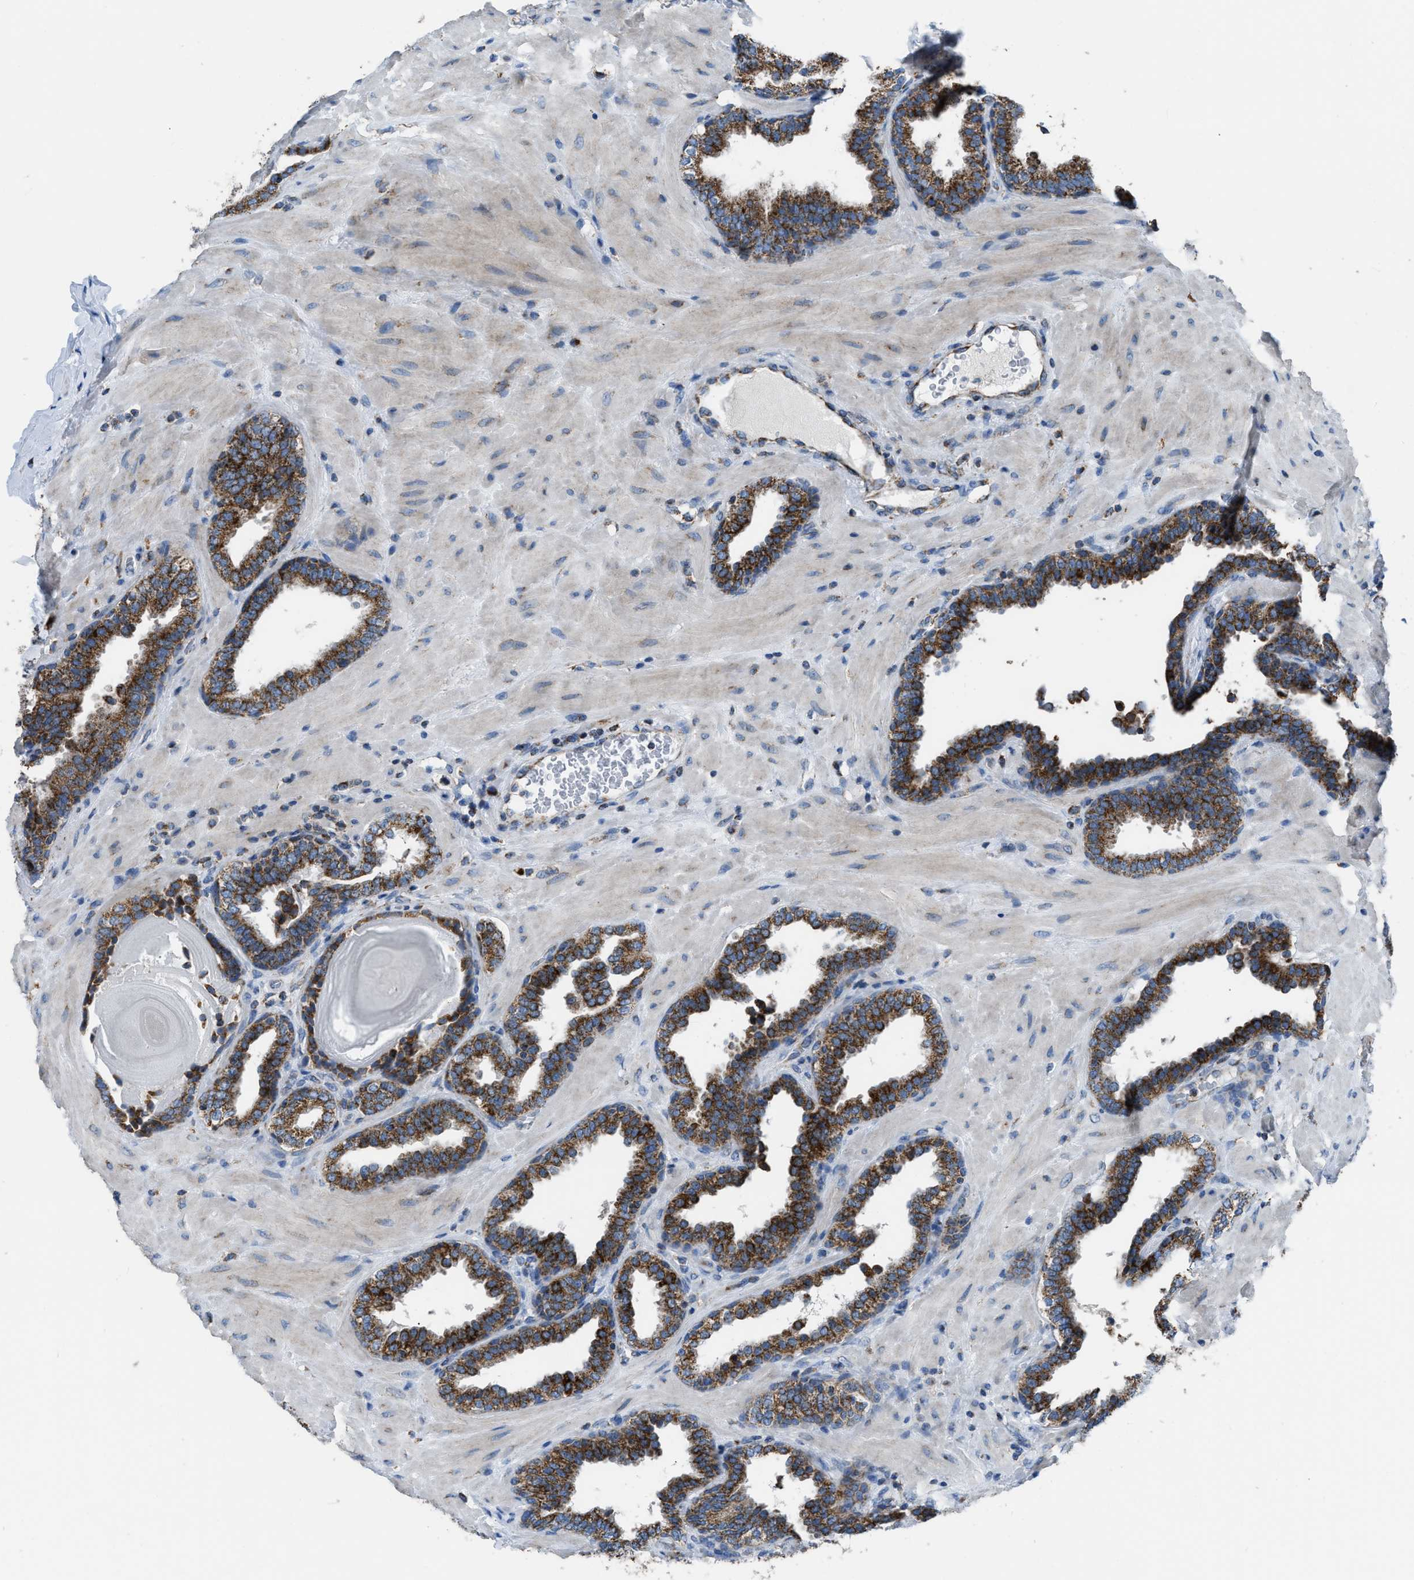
{"staining": {"intensity": "strong", "quantity": ">75%", "location": "cytoplasmic/membranous"}, "tissue": "prostate", "cell_type": "Glandular cells", "image_type": "normal", "snomed": [{"axis": "morphology", "description": "Normal tissue, NOS"}, {"axis": "topography", "description": "Prostate"}], "caption": "Glandular cells exhibit high levels of strong cytoplasmic/membranous expression in approximately >75% of cells in unremarkable prostate. Nuclei are stained in blue.", "gene": "ETFB", "patient": {"sex": "male", "age": 51}}